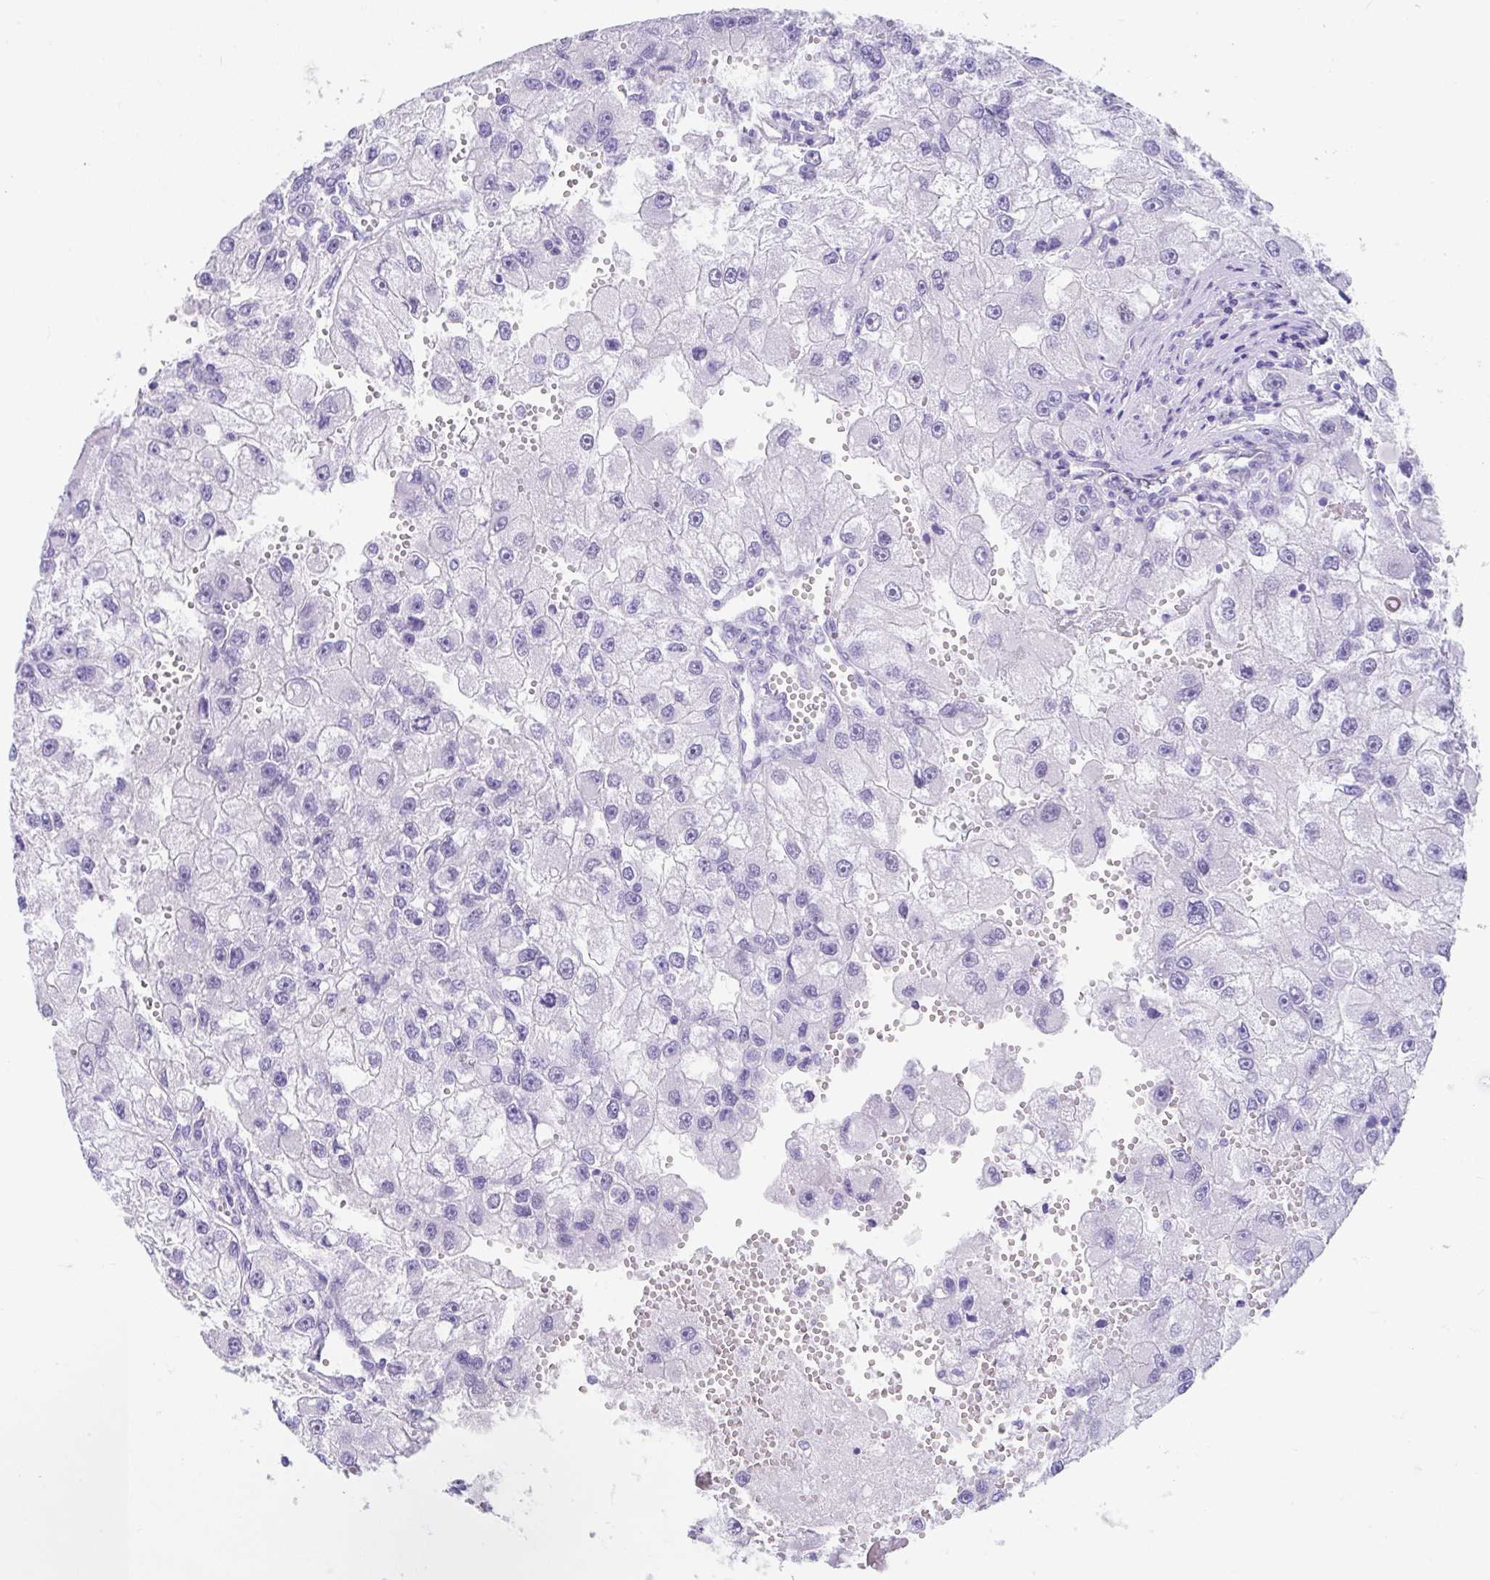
{"staining": {"intensity": "negative", "quantity": "none", "location": "none"}, "tissue": "renal cancer", "cell_type": "Tumor cells", "image_type": "cancer", "snomed": [{"axis": "morphology", "description": "Adenocarcinoma, NOS"}, {"axis": "topography", "description": "Kidney"}], "caption": "Human renal cancer stained for a protein using immunohistochemistry demonstrates no staining in tumor cells.", "gene": "FAM107A", "patient": {"sex": "male", "age": 63}}